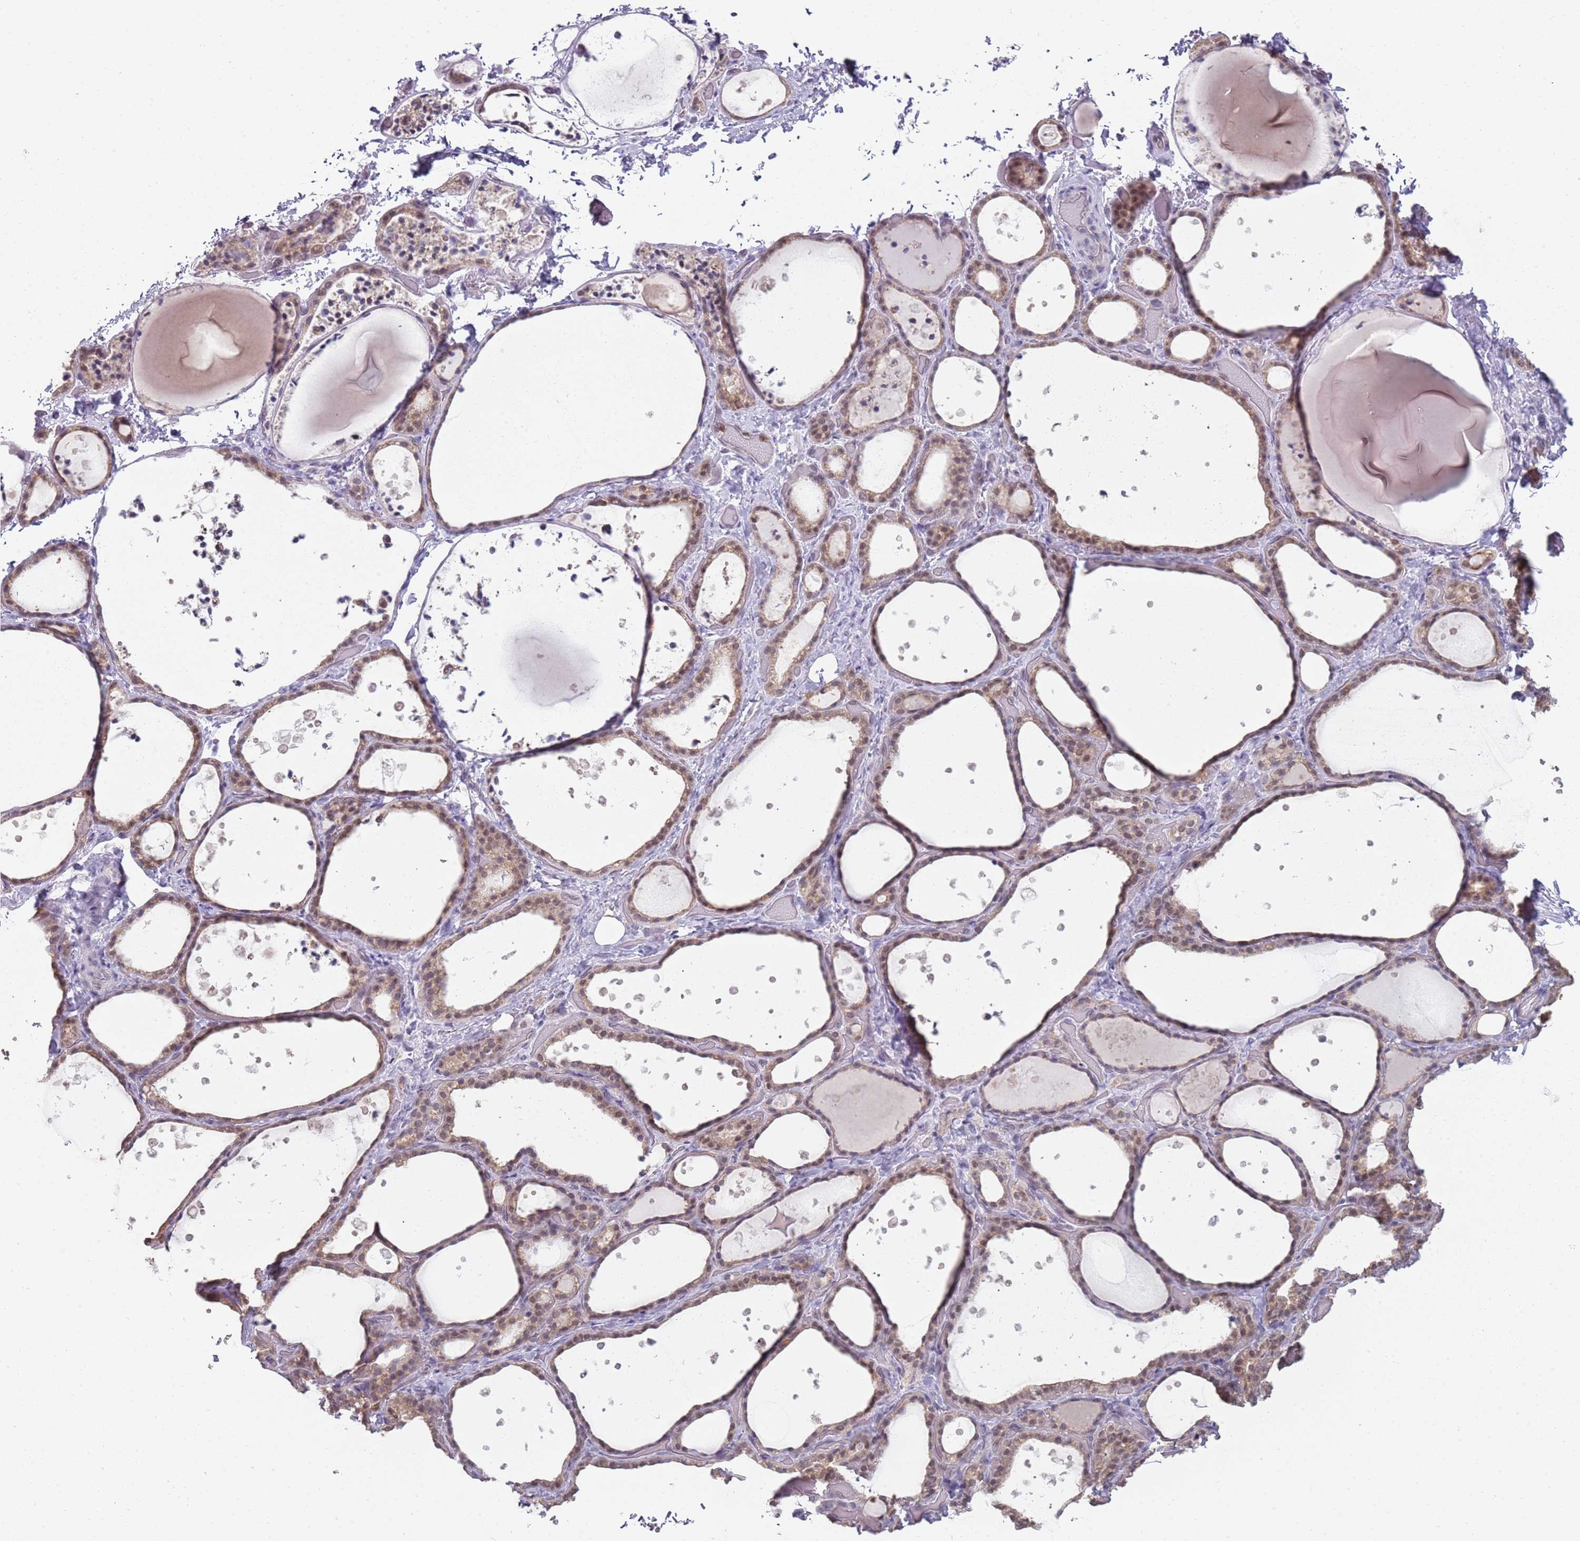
{"staining": {"intensity": "weak", "quantity": ">75%", "location": "cytoplasmic/membranous,nuclear"}, "tissue": "thyroid gland", "cell_type": "Glandular cells", "image_type": "normal", "snomed": [{"axis": "morphology", "description": "Normal tissue, NOS"}, {"axis": "topography", "description": "Thyroid gland"}], "caption": "A micrograph showing weak cytoplasmic/membranous,nuclear positivity in approximately >75% of glandular cells in unremarkable thyroid gland, as visualized by brown immunohistochemical staining.", "gene": "SMARCAL1", "patient": {"sex": "female", "age": 44}}